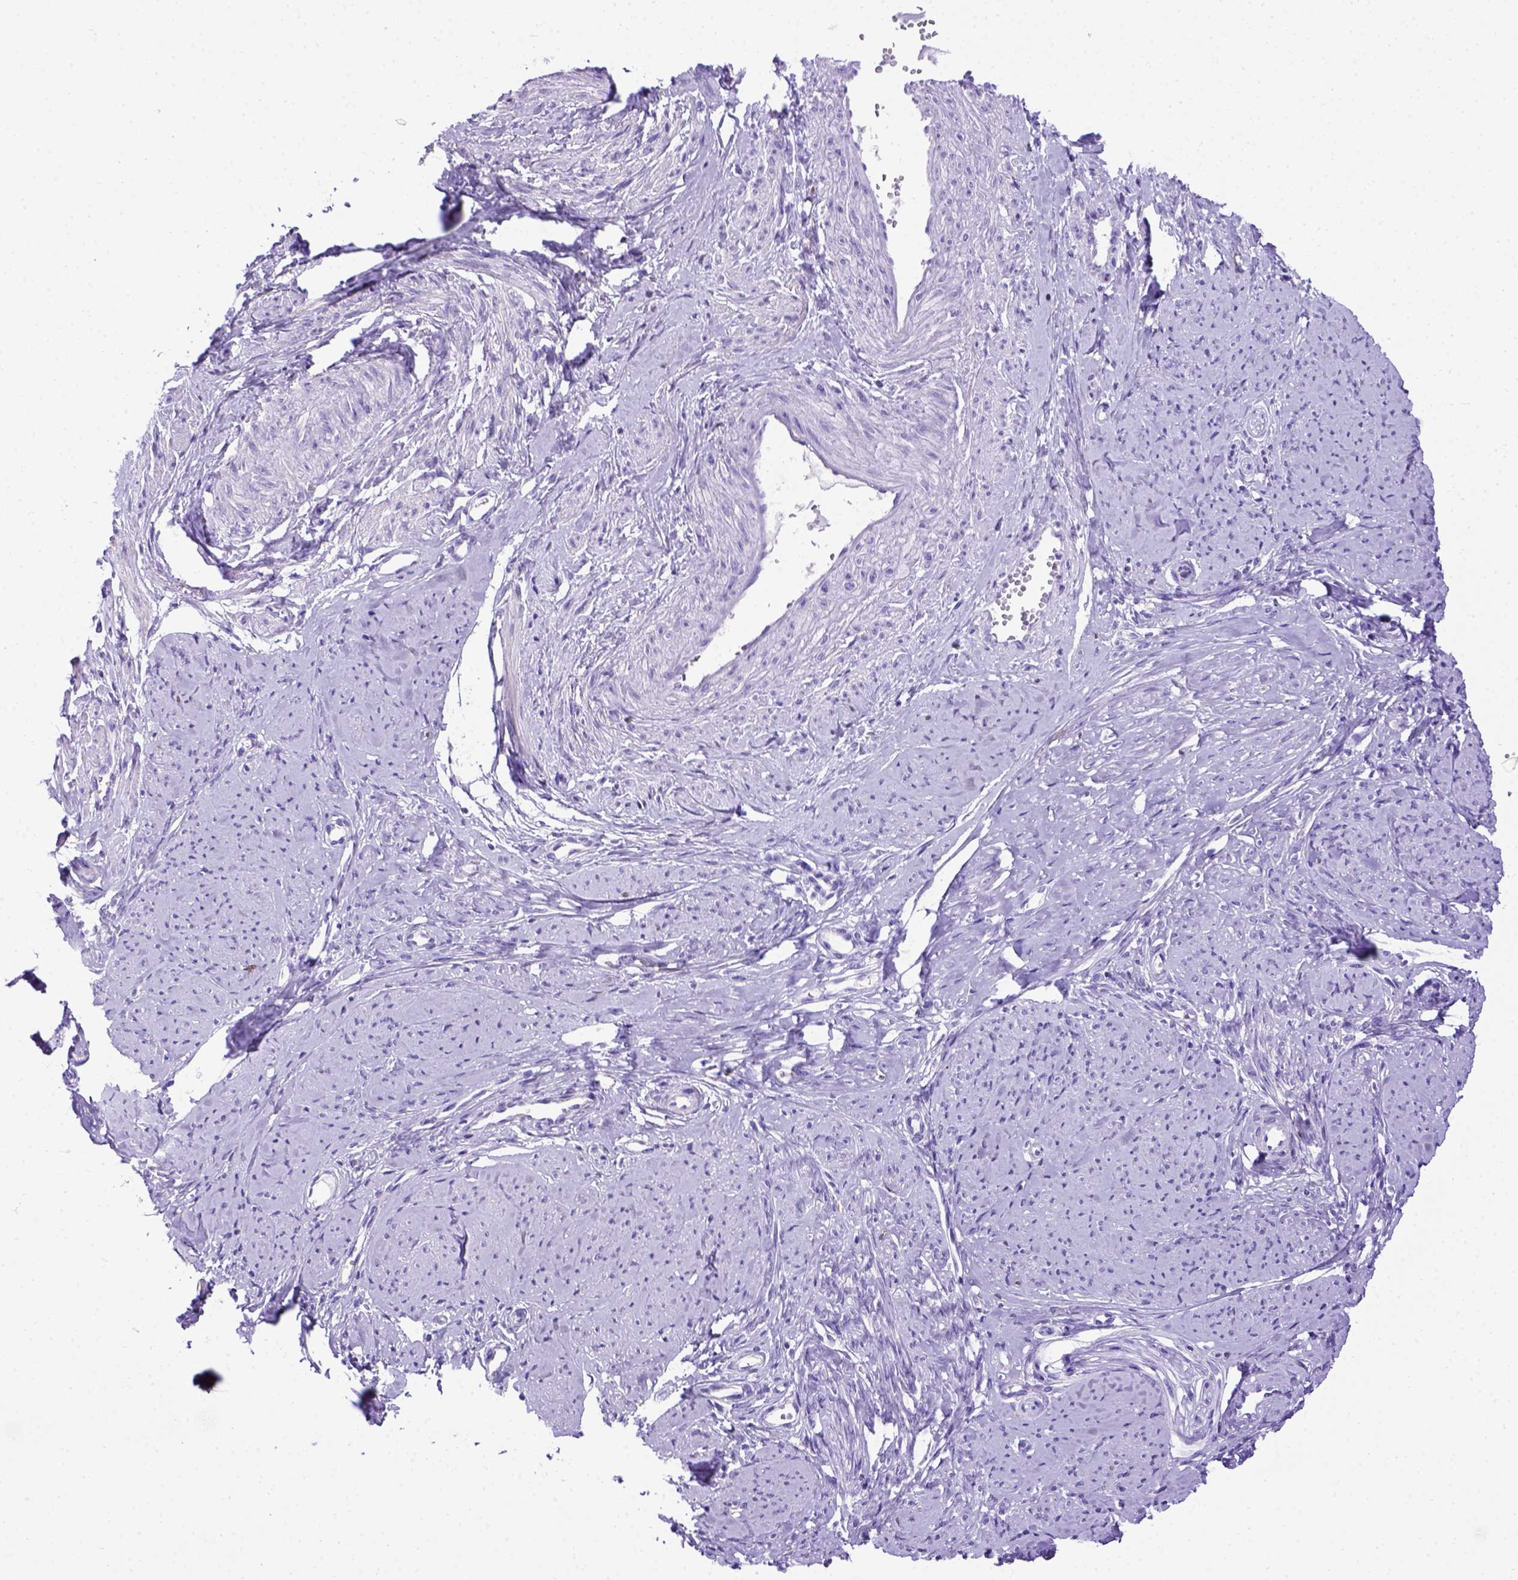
{"staining": {"intensity": "negative", "quantity": "none", "location": "none"}, "tissue": "smooth muscle", "cell_type": "Smooth muscle cells", "image_type": "normal", "snomed": [{"axis": "morphology", "description": "Normal tissue, NOS"}, {"axis": "topography", "description": "Smooth muscle"}], "caption": "Protein analysis of normal smooth muscle demonstrates no significant positivity in smooth muscle cells.", "gene": "PTGES", "patient": {"sex": "female", "age": 48}}